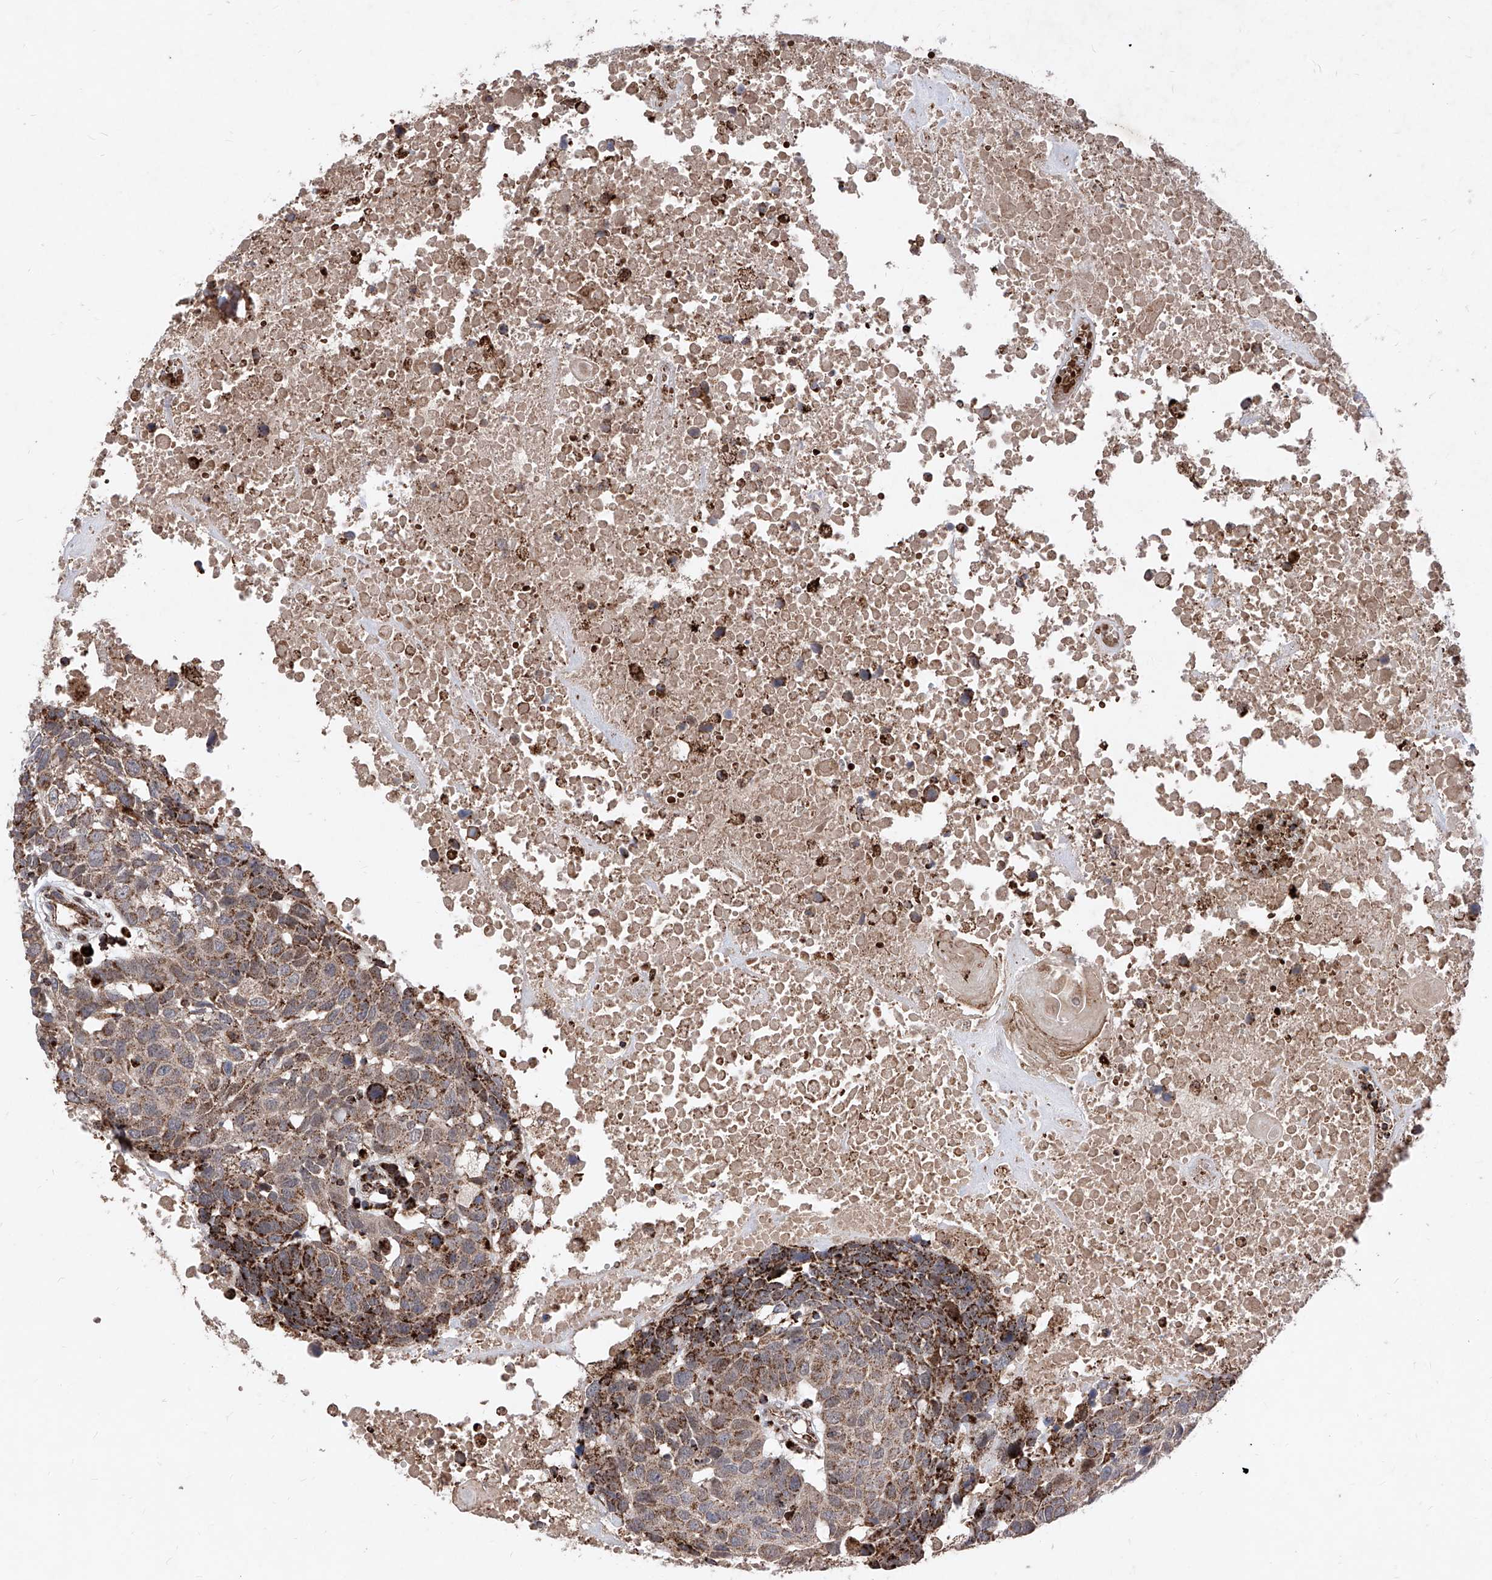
{"staining": {"intensity": "moderate", "quantity": ">75%", "location": "cytoplasmic/membranous"}, "tissue": "head and neck cancer", "cell_type": "Tumor cells", "image_type": "cancer", "snomed": [{"axis": "morphology", "description": "Squamous cell carcinoma, NOS"}, {"axis": "topography", "description": "Head-Neck"}], "caption": "IHC of head and neck squamous cell carcinoma demonstrates medium levels of moderate cytoplasmic/membranous expression in about >75% of tumor cells.", "gene": "SEMA6A", "patient": {"sex": "male", "age": 66}}